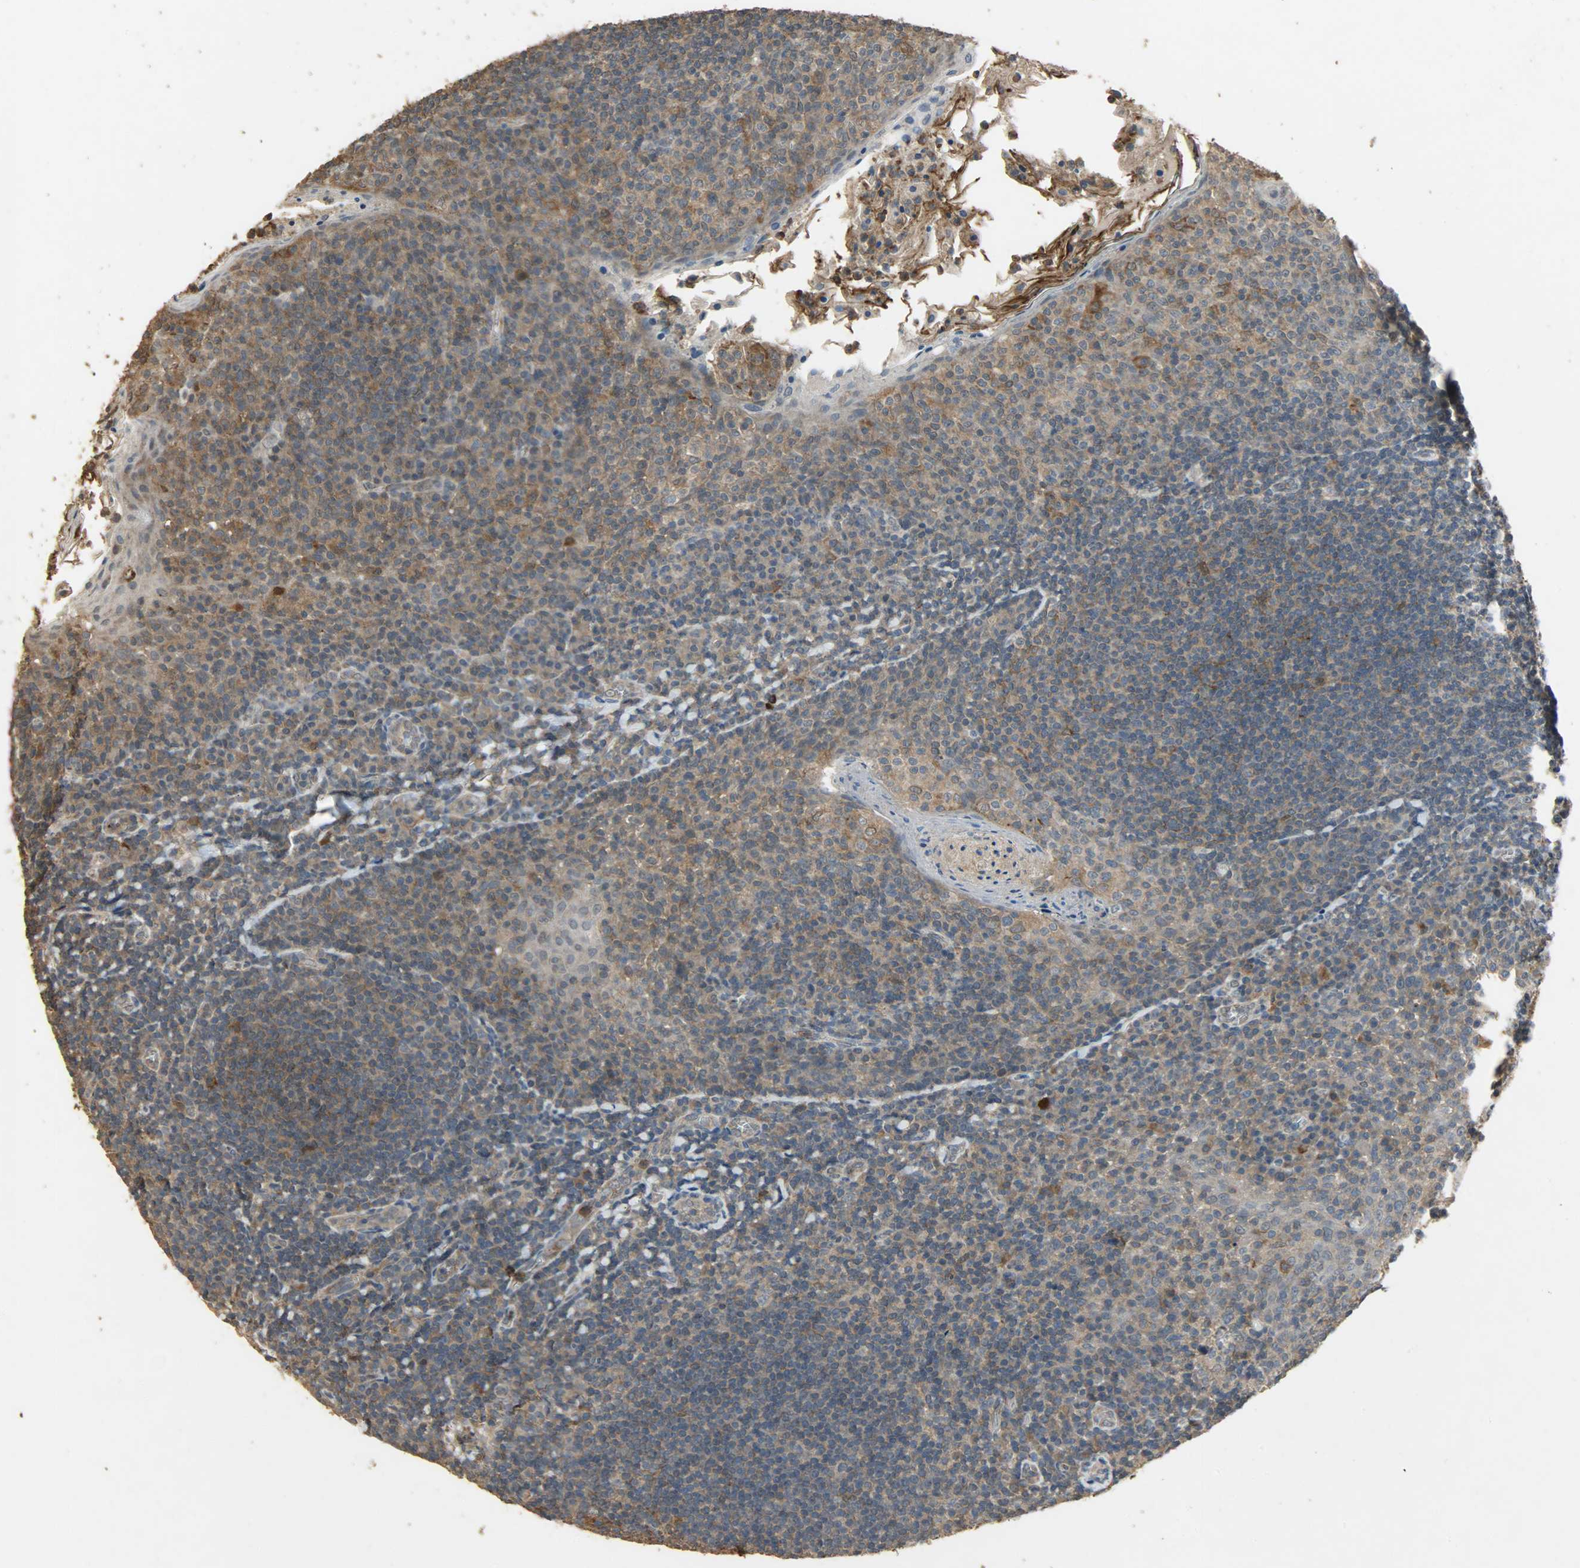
{"staining": {"intensity": "moderate", "quantity": ">75%", "location": "cytoplasmic/membranous"}, "tissue": "tonsil", "cell_type": "Germinal center cells", "image_type": "normal", "snomed": [{"axis": "morphology", "description": "Normal tissue, NOS"}, {"axis": "topography", "description": "Tonsil"}], "caption": "About >75% of germinal center cells in normal tonsil demonstrate moderate cytoplasmic/membranous protein expression as visualized by brown immunohistochemical staining.", "gene": "CDKN2C", "patient": {"sex": "male", "age": 31}}